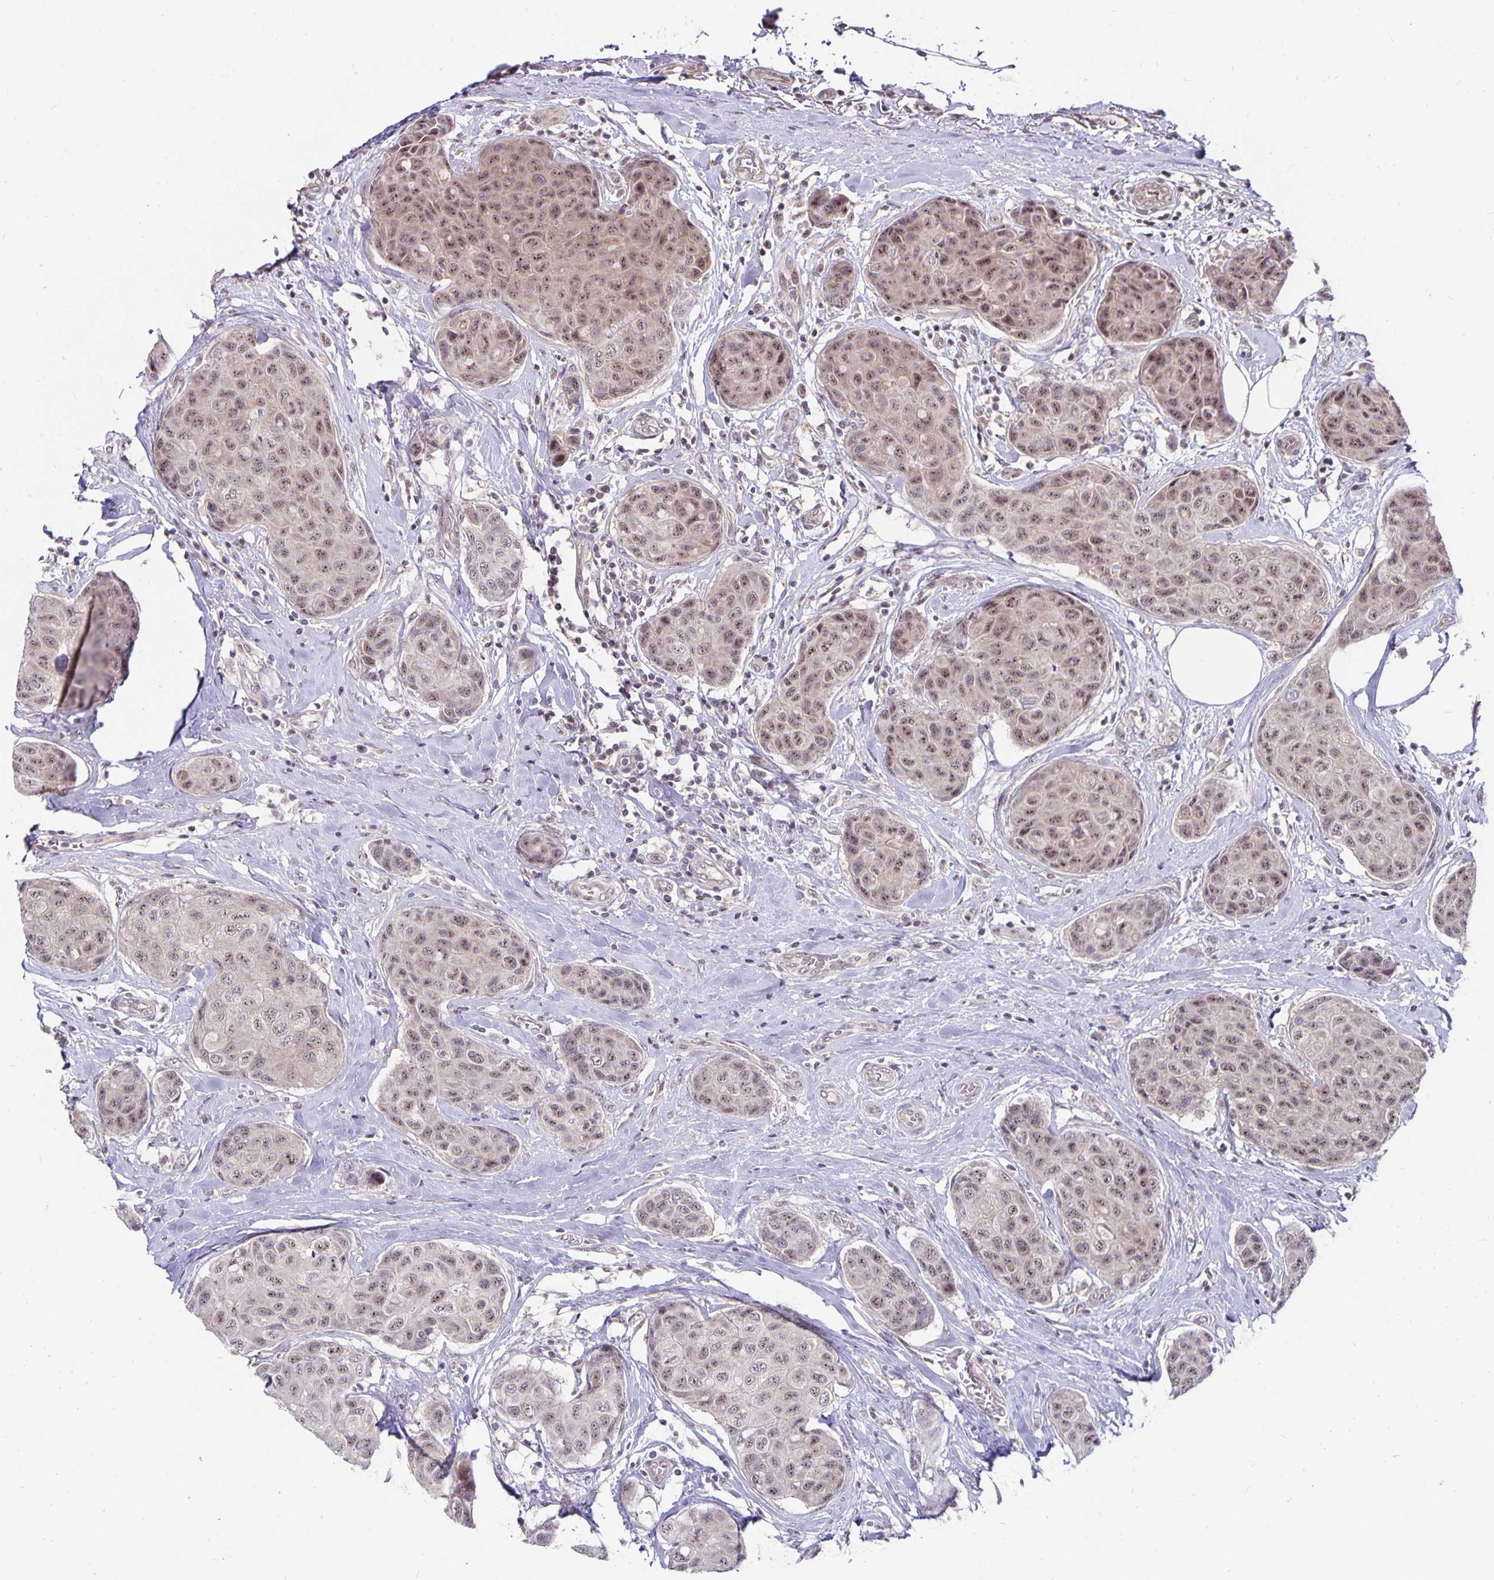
{"staining": {"intensity": "weak", "quantity": ">75%", "location": "nuclear"}, "tissue": "breast cancer", "cell_type": "Tumor cells", "image_type": "cancer", "snomed": [{"axis": "morphology", "description": "Duct carcinoma"}, {"axis": "topography", "description": "Breast"}], "caption": "Protein expression by IHC shows weak nuclear positivity in approximately >75% of tumor cells in breast cancer.", "gene": "EXOC6B", "patient": {"sex": "female", "age": 80}}